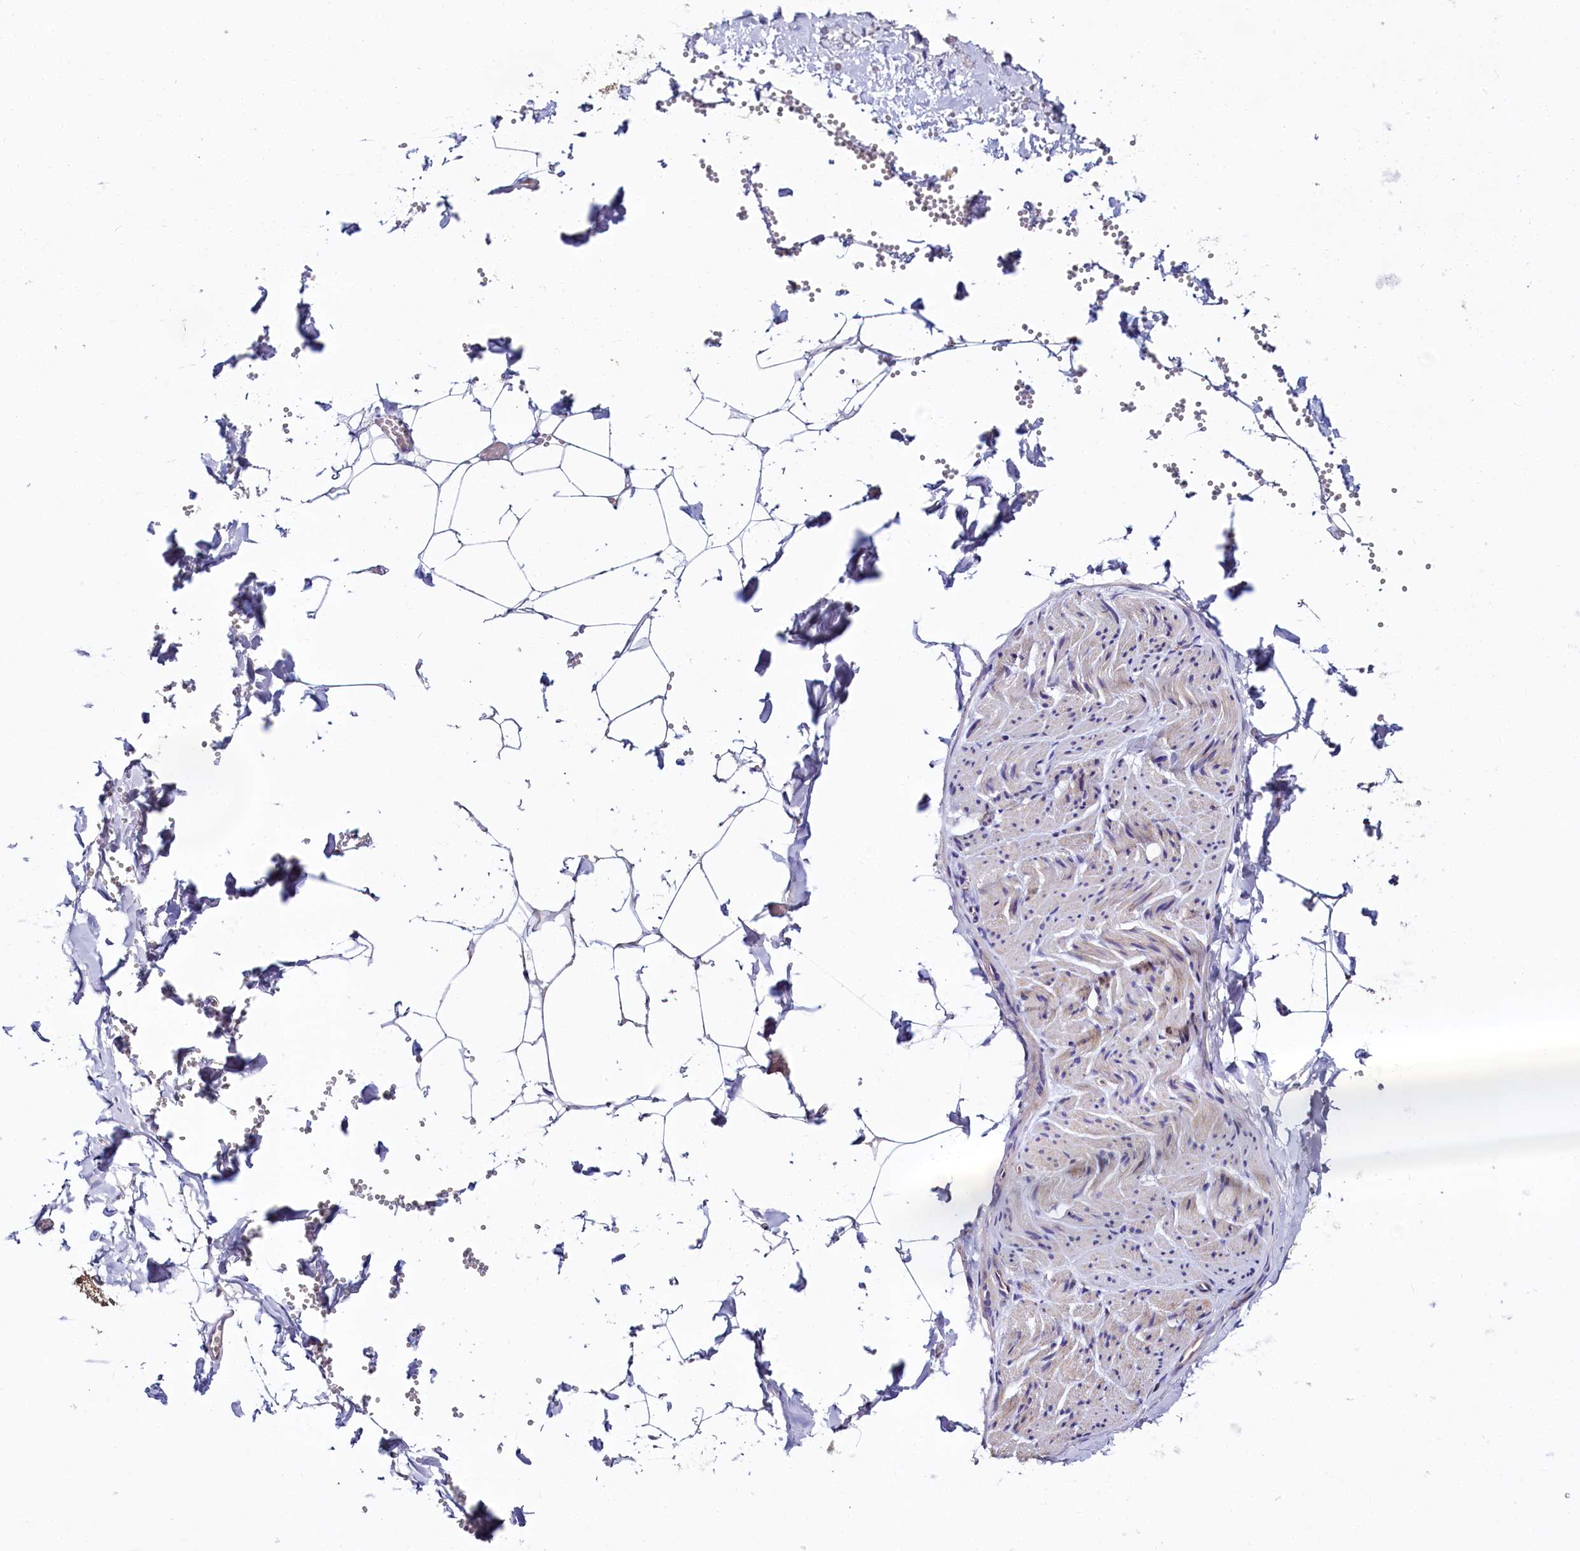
{"staining": {"intensity": "negative", "quantity": "none", "location": "none"}, "tissue": "adipose tissue", "cell_type": "Adipocytes", "image_type": "normal", "snomed": [{"axis": "morphology", "description": "Normal tissue, NOS"}, {"axis": "topography", "description": "Gallbladder"}, {"axis": "topography", "description": "Peripheral nerve tissue"}], "caption": "Protein analysis of unremarkable adipose tissue reveals no significant positivity in adipocytes.", "gene": "CEP295", "patient": {"sex": "male", "age": 38}}